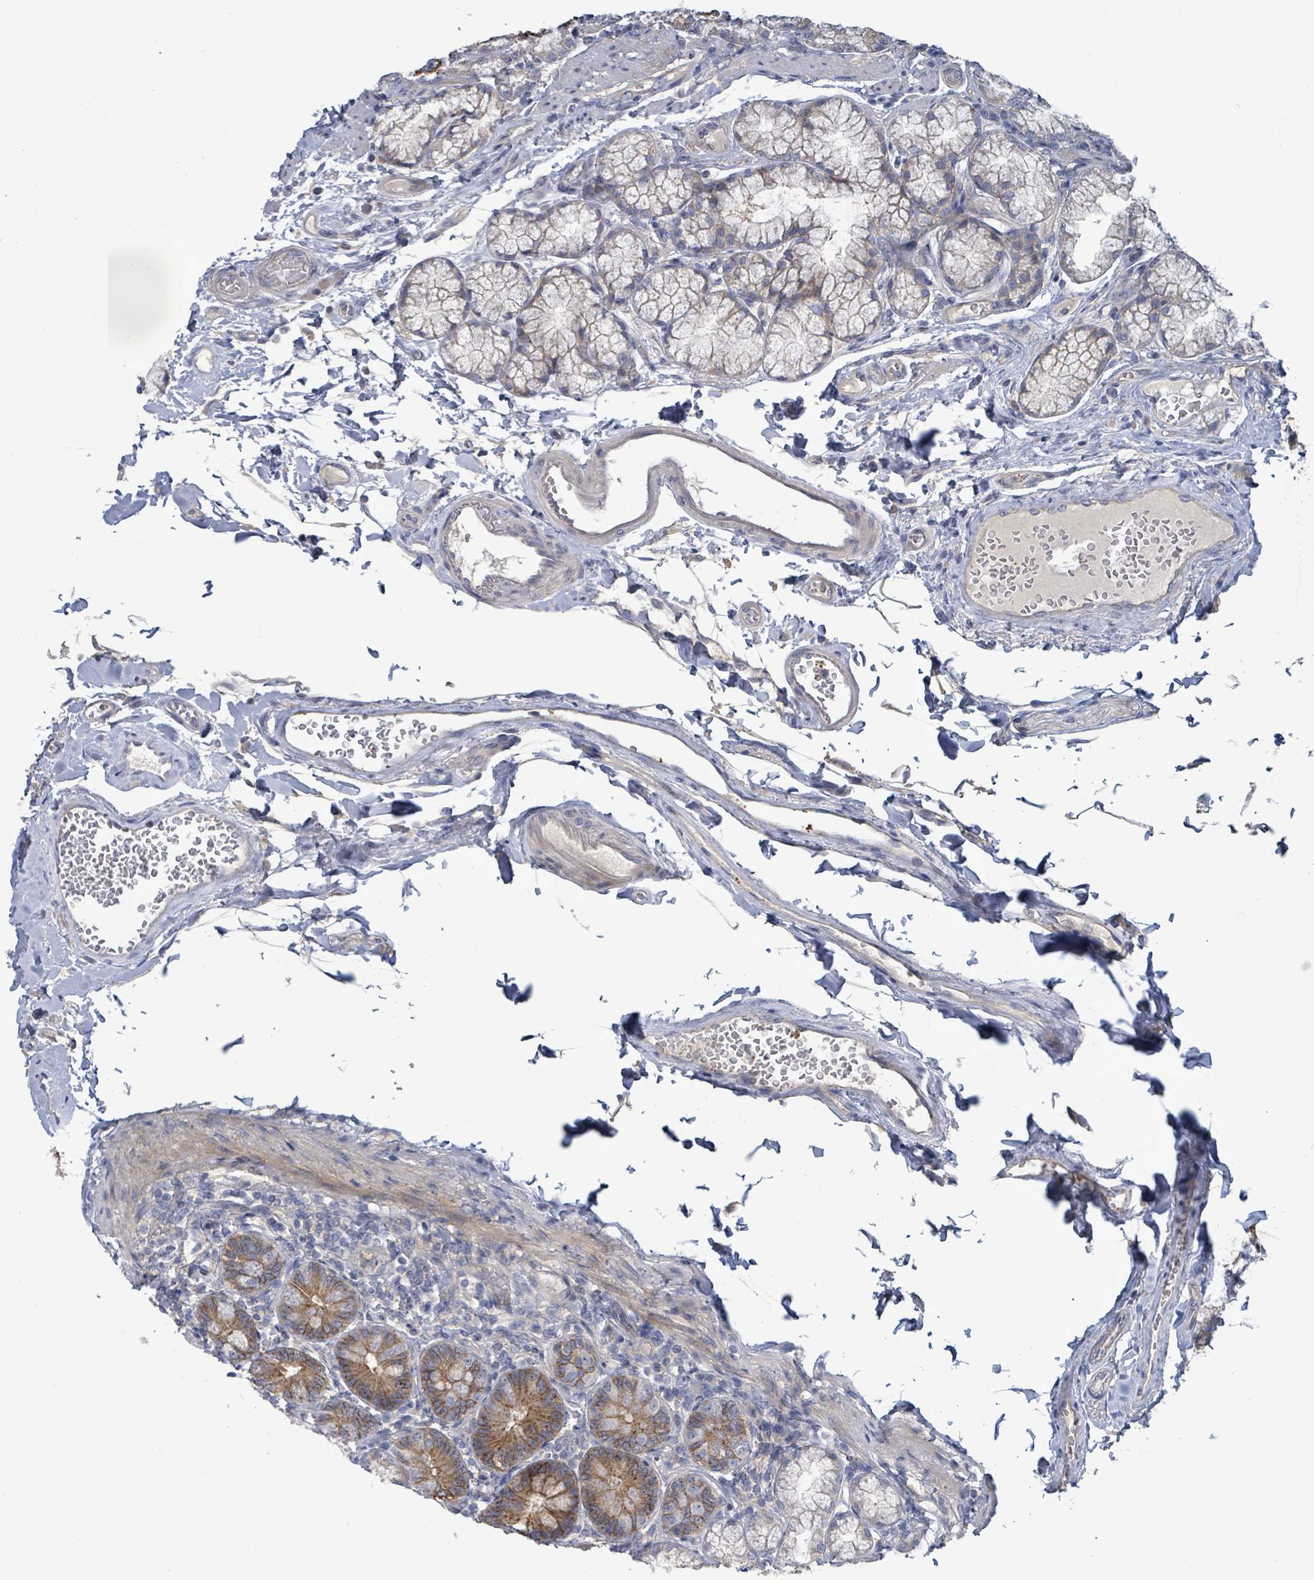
{"staining": {"intensity": "strong", "quantity": ">75%", "location": "cytoplasmic/membranous"}, "tissue": "duodenum", "cell_type": "Glandular cells", "image_type": "normal", "snomed": [{"axis": "morphology", "description": "Normal tissue, NOS"}, {"axis": "topography", "description": "Duodenum"}], "caption": "Strong cytoplasmic/membranous expression for a protein is present in about >75% of glandular cells of benign duodenum using immunohistochemistry (IHC).", "gene": "HRAS", "patient": {"sex": "female", "age": 67}}